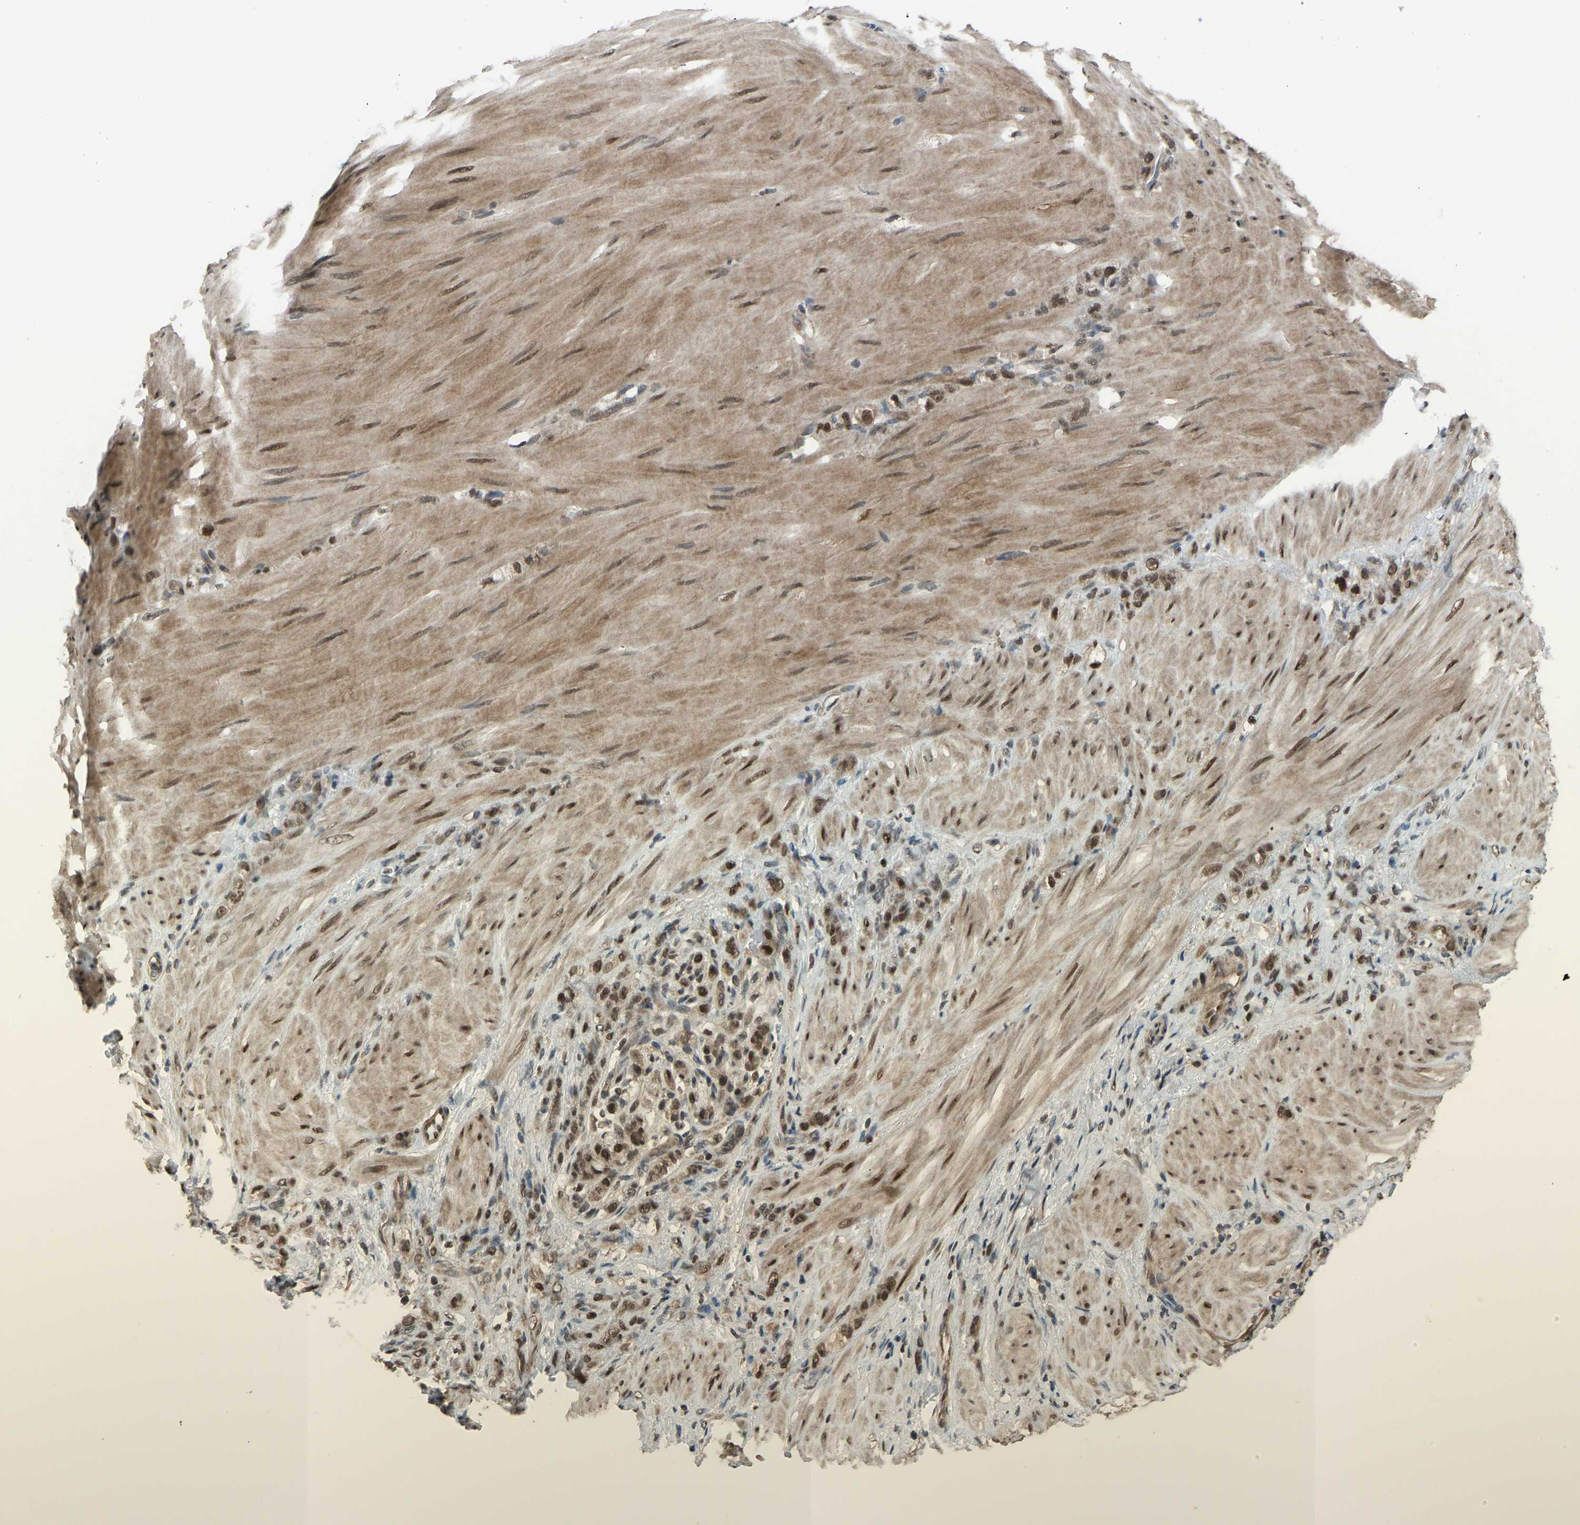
{"staining": {"intensity": "moderate", "quantity": ">75%", "location": "cytoplasmic/membranous,nuclear"}, "tissue": "stomach cancer", "cell_type": "Tumor cells", "image_type": "cancer", "snomed": [{"axis": "morphology", "description": "Normal tissue, NOS"}, {"axis": "morphology", "description": "Adenocarcinoma, NOS"}, {"axis": "topography", "description": "Stomach"}], "caption": "Adenocarcinoma (stomach) stained with DAB (3,3'-diaminobenzidine) IHC exhibits medium levels of moderate cytoplasmic/membranous and nuclear positivity in approximately >75% of tumor cells. (IHC, brightfield microscopy, high magnification).", "gene": "KPNA6", "patient": {"sex": "male", "age": 82}}